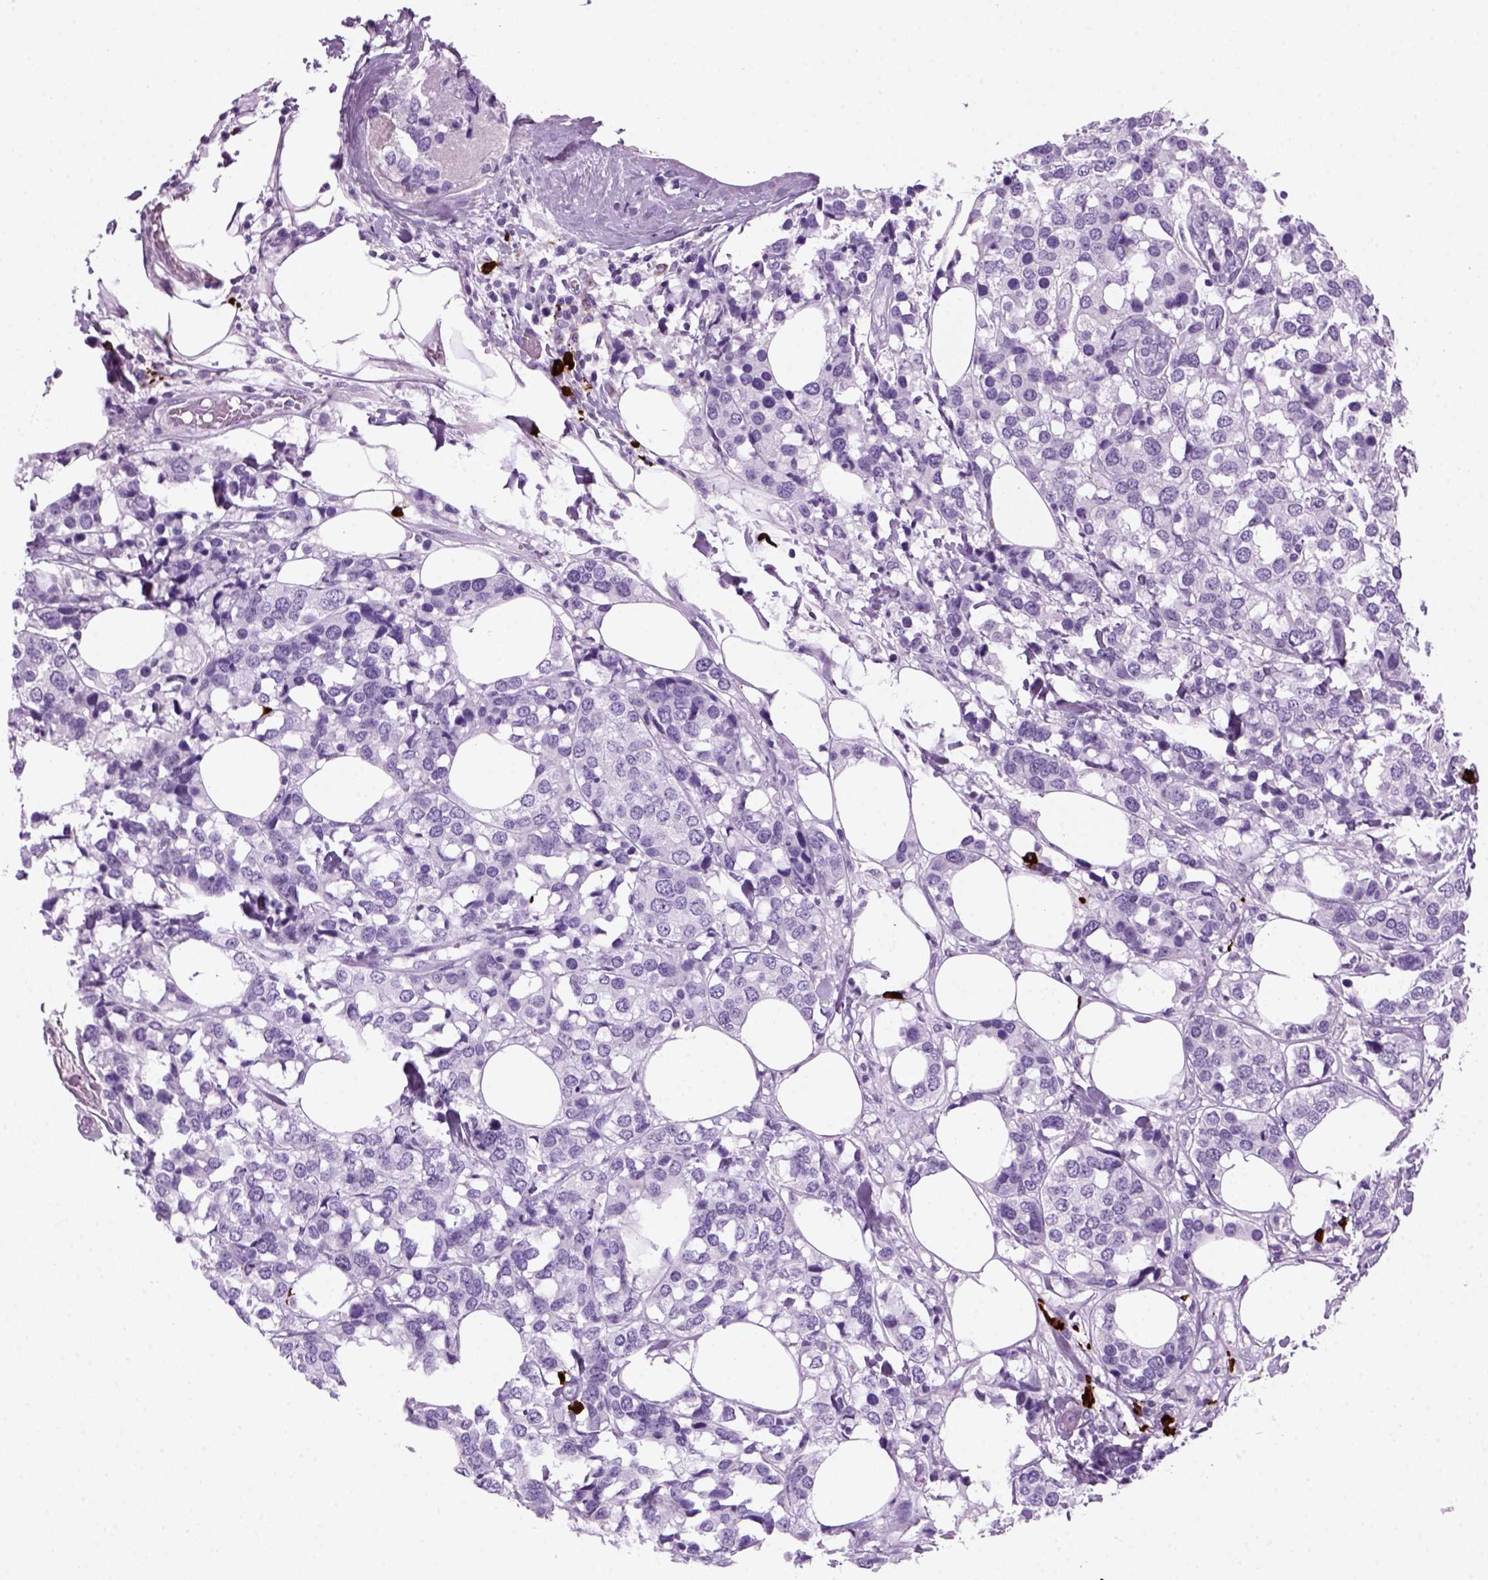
{"staining": {"intensity": "negative", "quantity": "none", "location": "none"}, "tissue": "breast cancer", "cell_type": "Tumor cells", "image_type": "cancer", "snomed": [{"axis": "morphology", "description": "Lobular carcinoma"}, {"axis": "topography", "description": "Breast"}], "caption": "Protein analysis of breast cancer (lobular carcinoma) shows no significant expression in tumor cells.", "gene": "MZB1", "patient": {"sex": "female", "age": 59}}